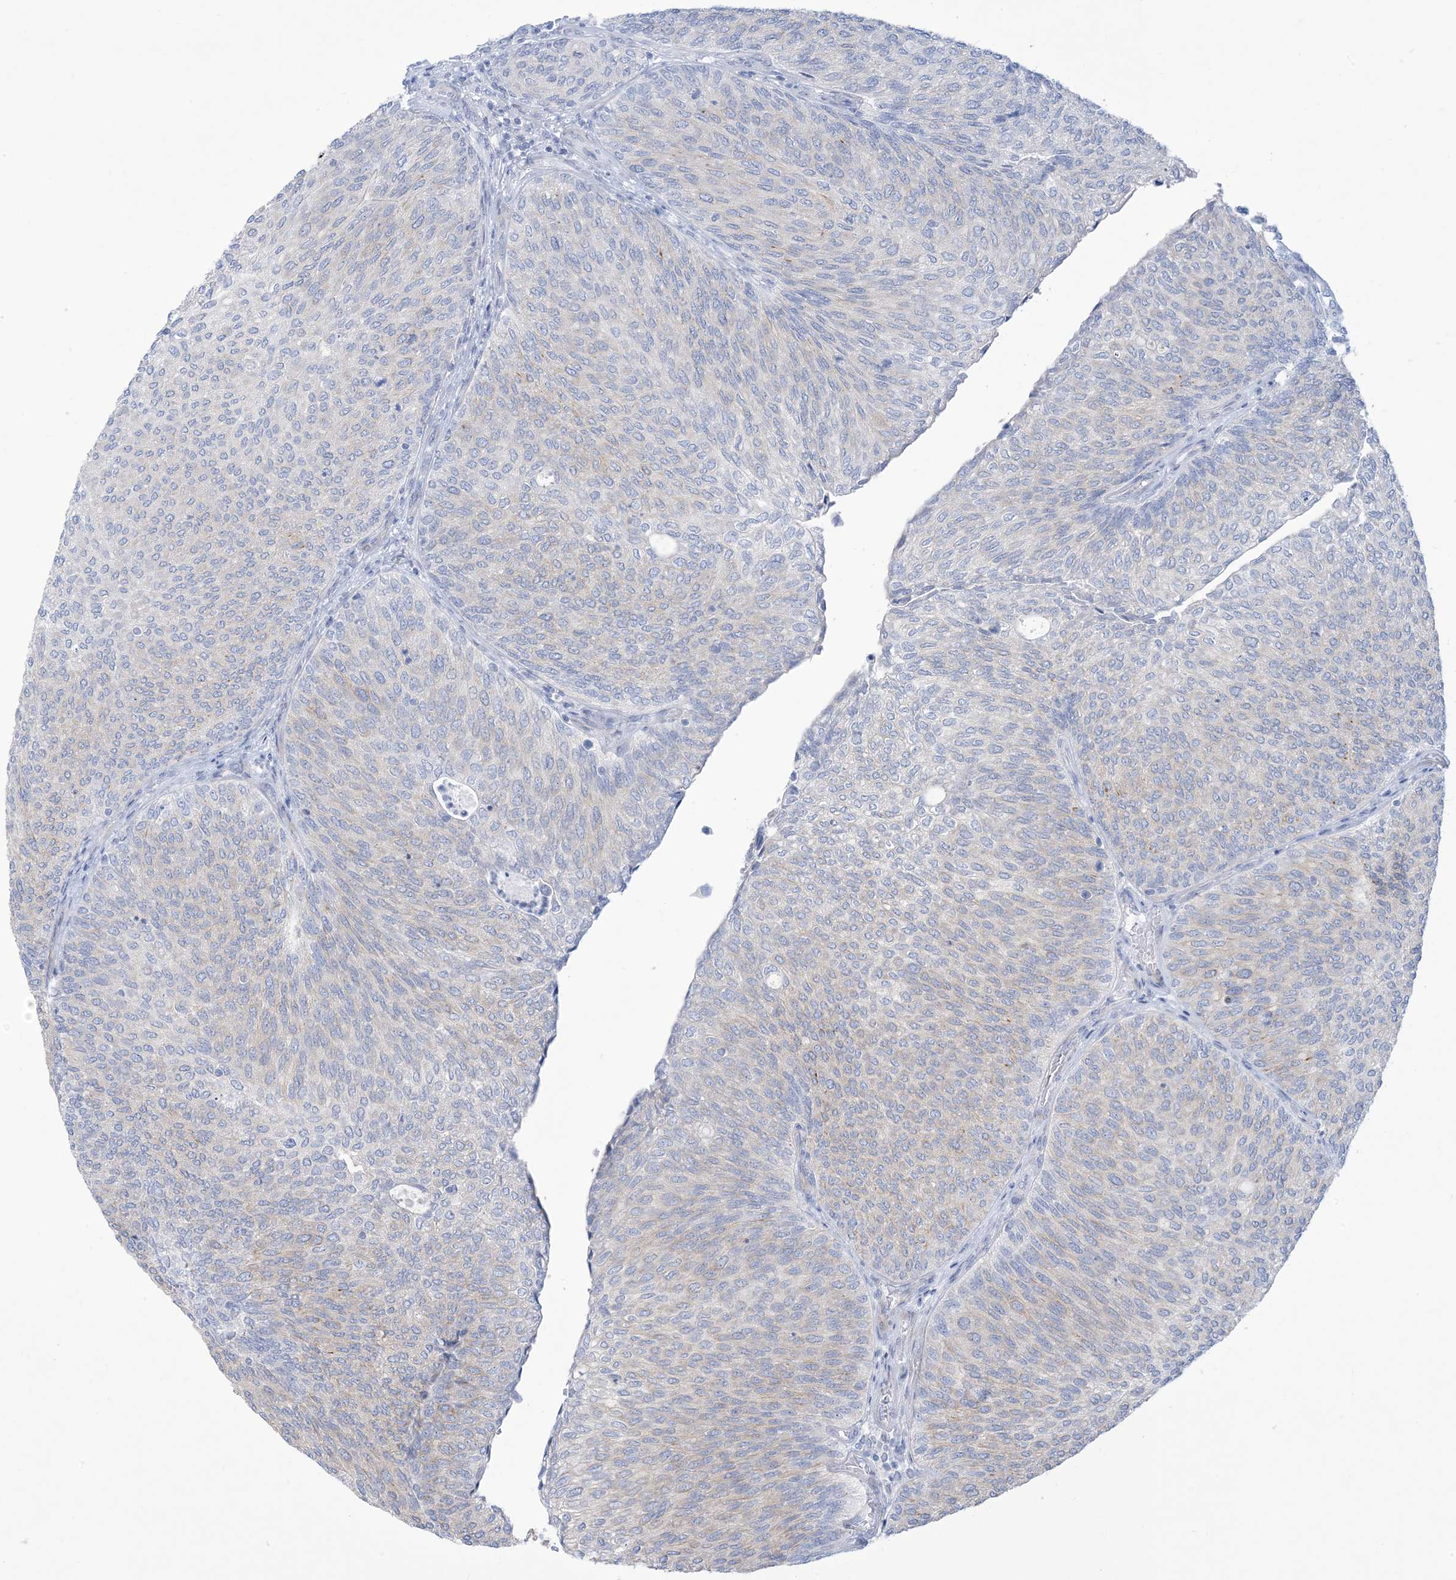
{"staining": {"intensity": "weak", "quantity": "<25%", "location": "cytoplasmic/membranous"}, "tissue": "urothelial cancer", "cell_type": "Tumor cells", "image_type": "cancer", "snomed": [{"axis": "morphology", "description": "Urothelial carcinoma, Low grade"}, {"axis": "topography", "description": "Urinary bladder"}], "caption": "DAB (3,3'-diaminobenzidine) immunohistochemical staining of human urothelial carcinoma (low-grade) demonstrates no significant expression in tumor cells.", "gene": "MARS2", "patient": {"sex": "female", "age": 79}}